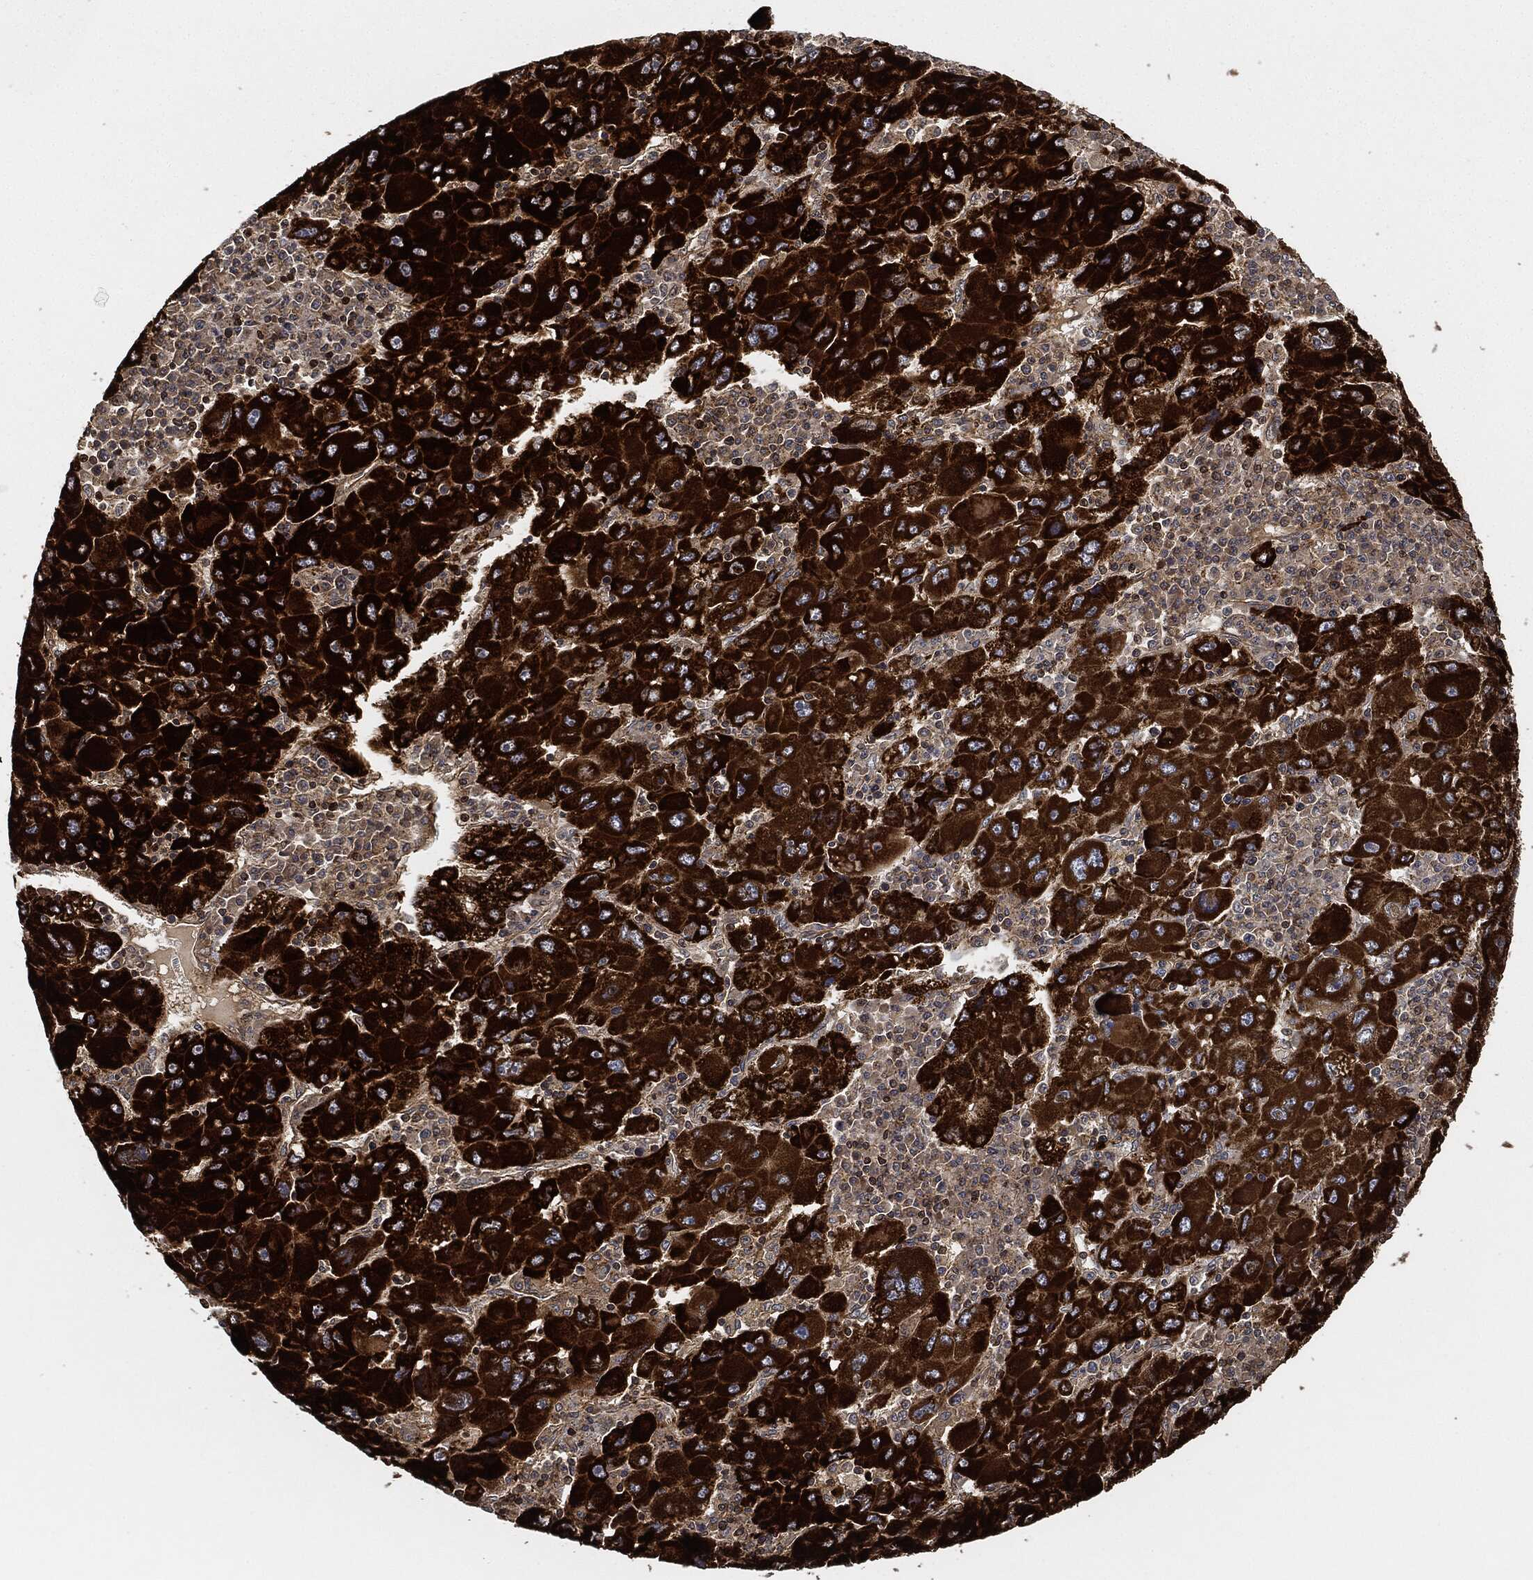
{"staining": {"intensity": "strong", "quantity": ">75%", "location": "cytoplasmic/membranous"}, "tissue": "liver cancer", "cell_type": "Tumor cells", "image_type": "cancer", "snomed": [{"axis": "morphology", "description": "Carcinoma, Hepatocellular, NOS"}, {"axis": "topography", "description": "Liver"}], "caption": "Hepatocellular carcinoma (liver) stained for a protein shows strong cytoplasmic/membranous positivity in tumor cells.", "gene": "MAP3K3", "patient": {"sex": "male", "age": 75}}